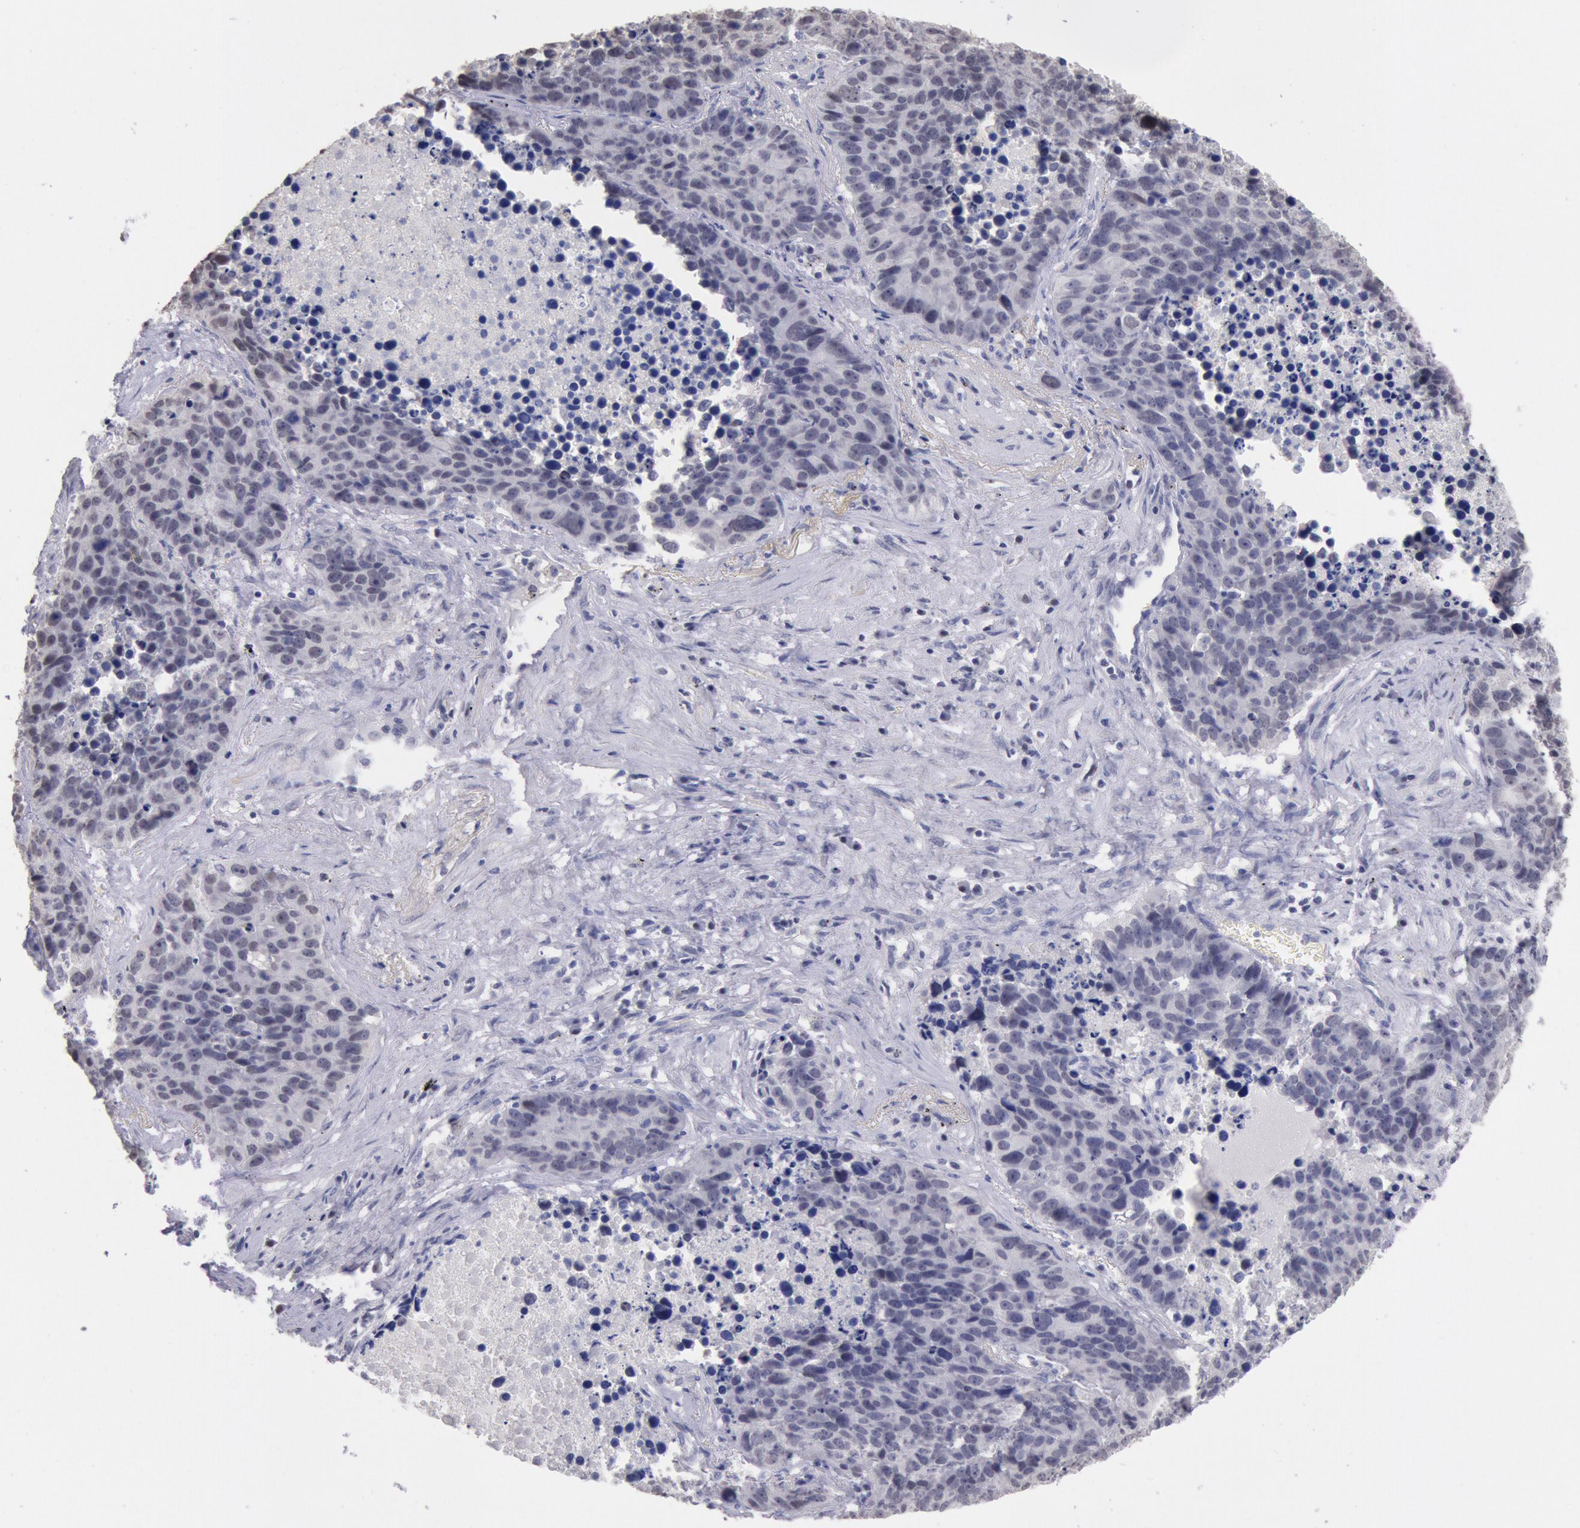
{"staining": {"intensity": "negative", "quantity": "none", "location": "none"}, "tissue": "lung cancer", "cell_type": "Tumor cells", "image_type": "cancer", "snomed": [{"axis": "morphology", "description": "Carcinoid, malignant, NOS"}, {"axis": "topography", "description": "Lung"}], "caption": "Immunohistochemistry histopathology image of lung malignant carcinoid stained for a protein (brown), which shows no positivity in tumor cells.", "gene": "MYH7", "patient": {"sex": "male", "age": 60}}